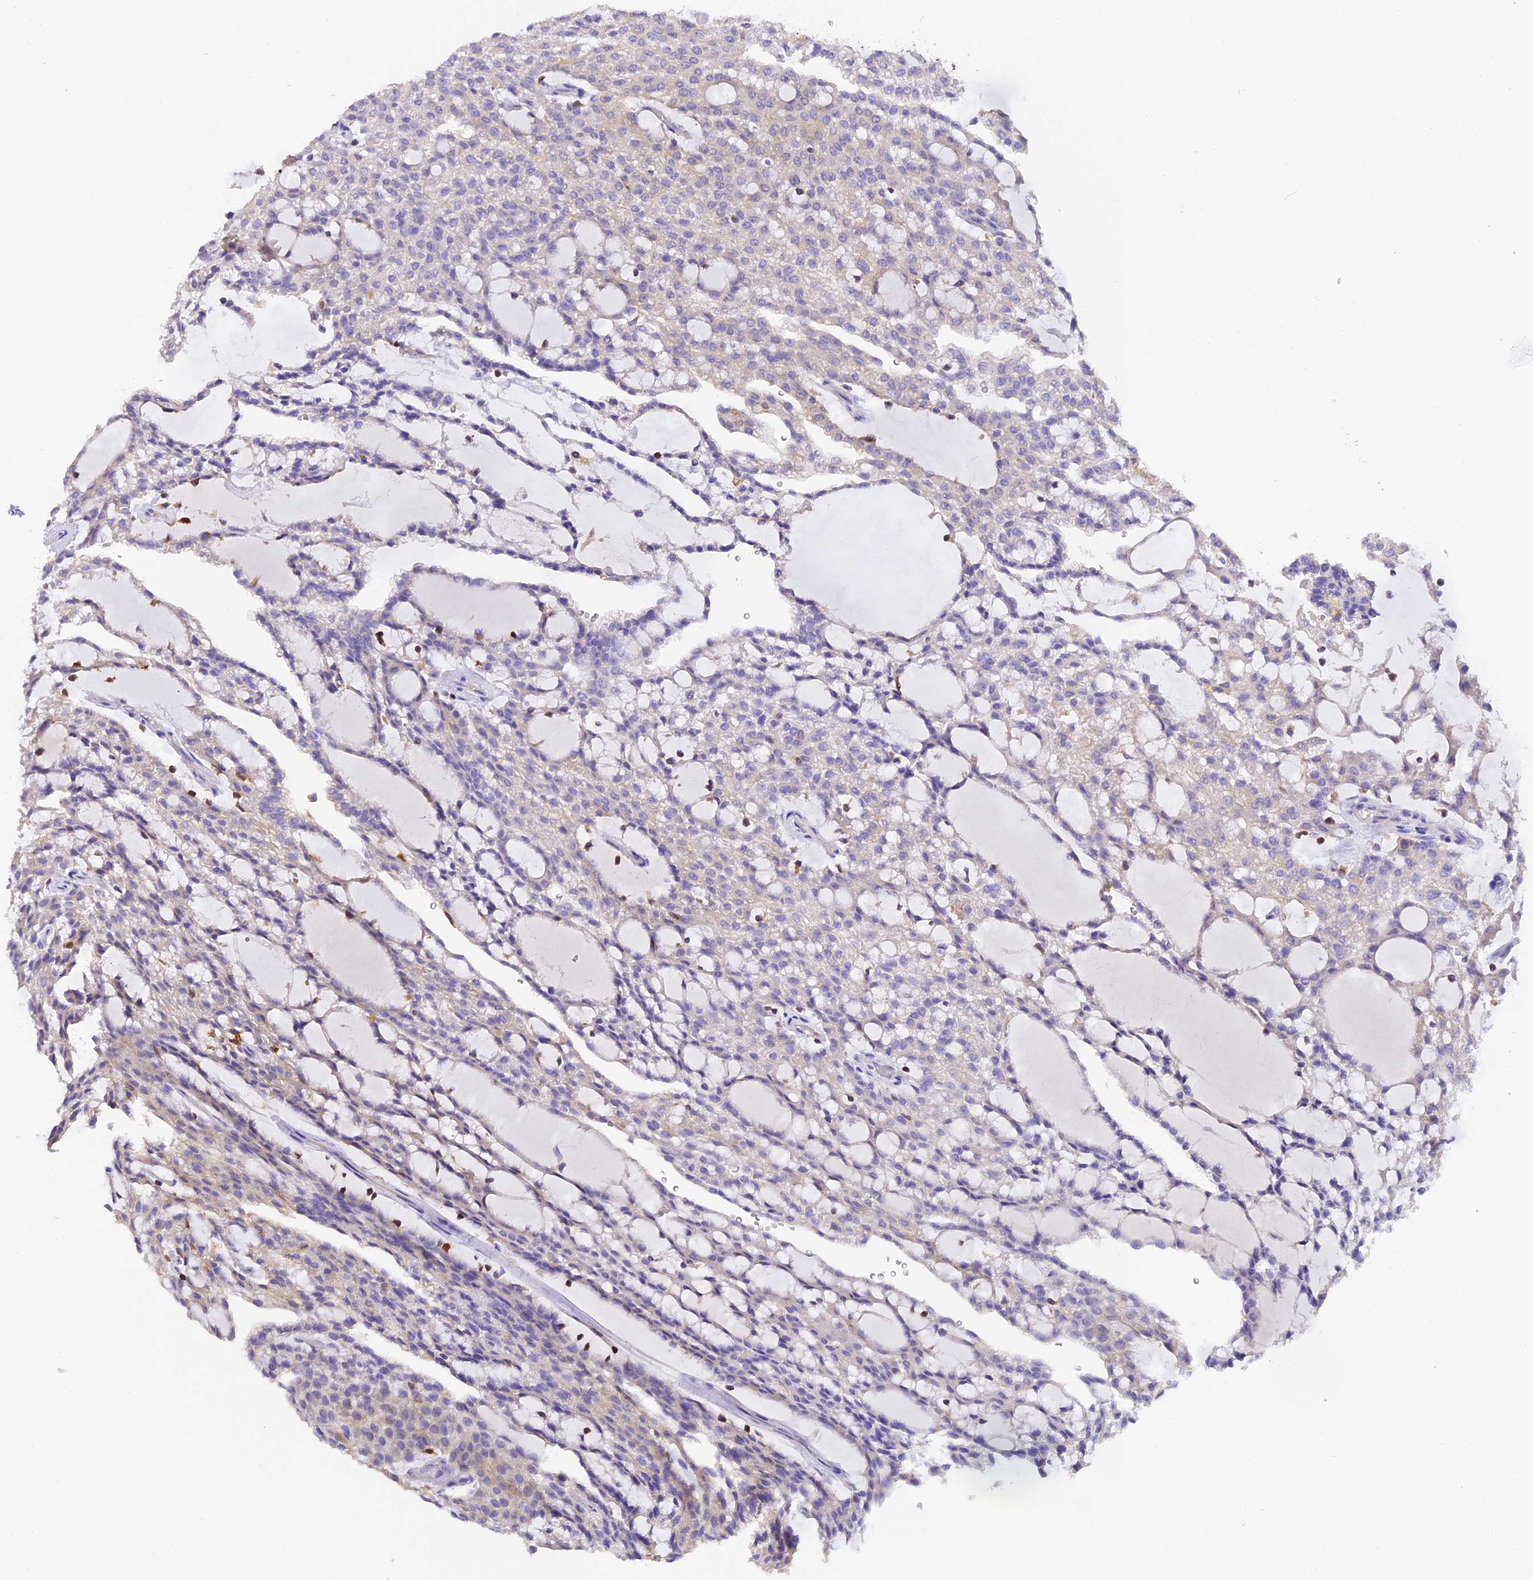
{"staining": {"intensity": "negative", "quantity": "none", "location": "none"}, "tissue": "renal cancer", "cell_type": "Tumor cells", "image_type": "cancer", "snomed": [{"axis": "morphology", "description": "Adenocarcinoma, NOS"}, {"axis": "topography", "description": "Kidney"}], "caption": "The immunohistochemistry (IHC) micrograph has no significant expression in tumor cells of renal cancer tissue.", "gene": "LPXN", "patient": {"sex": "male", "age": 63}}